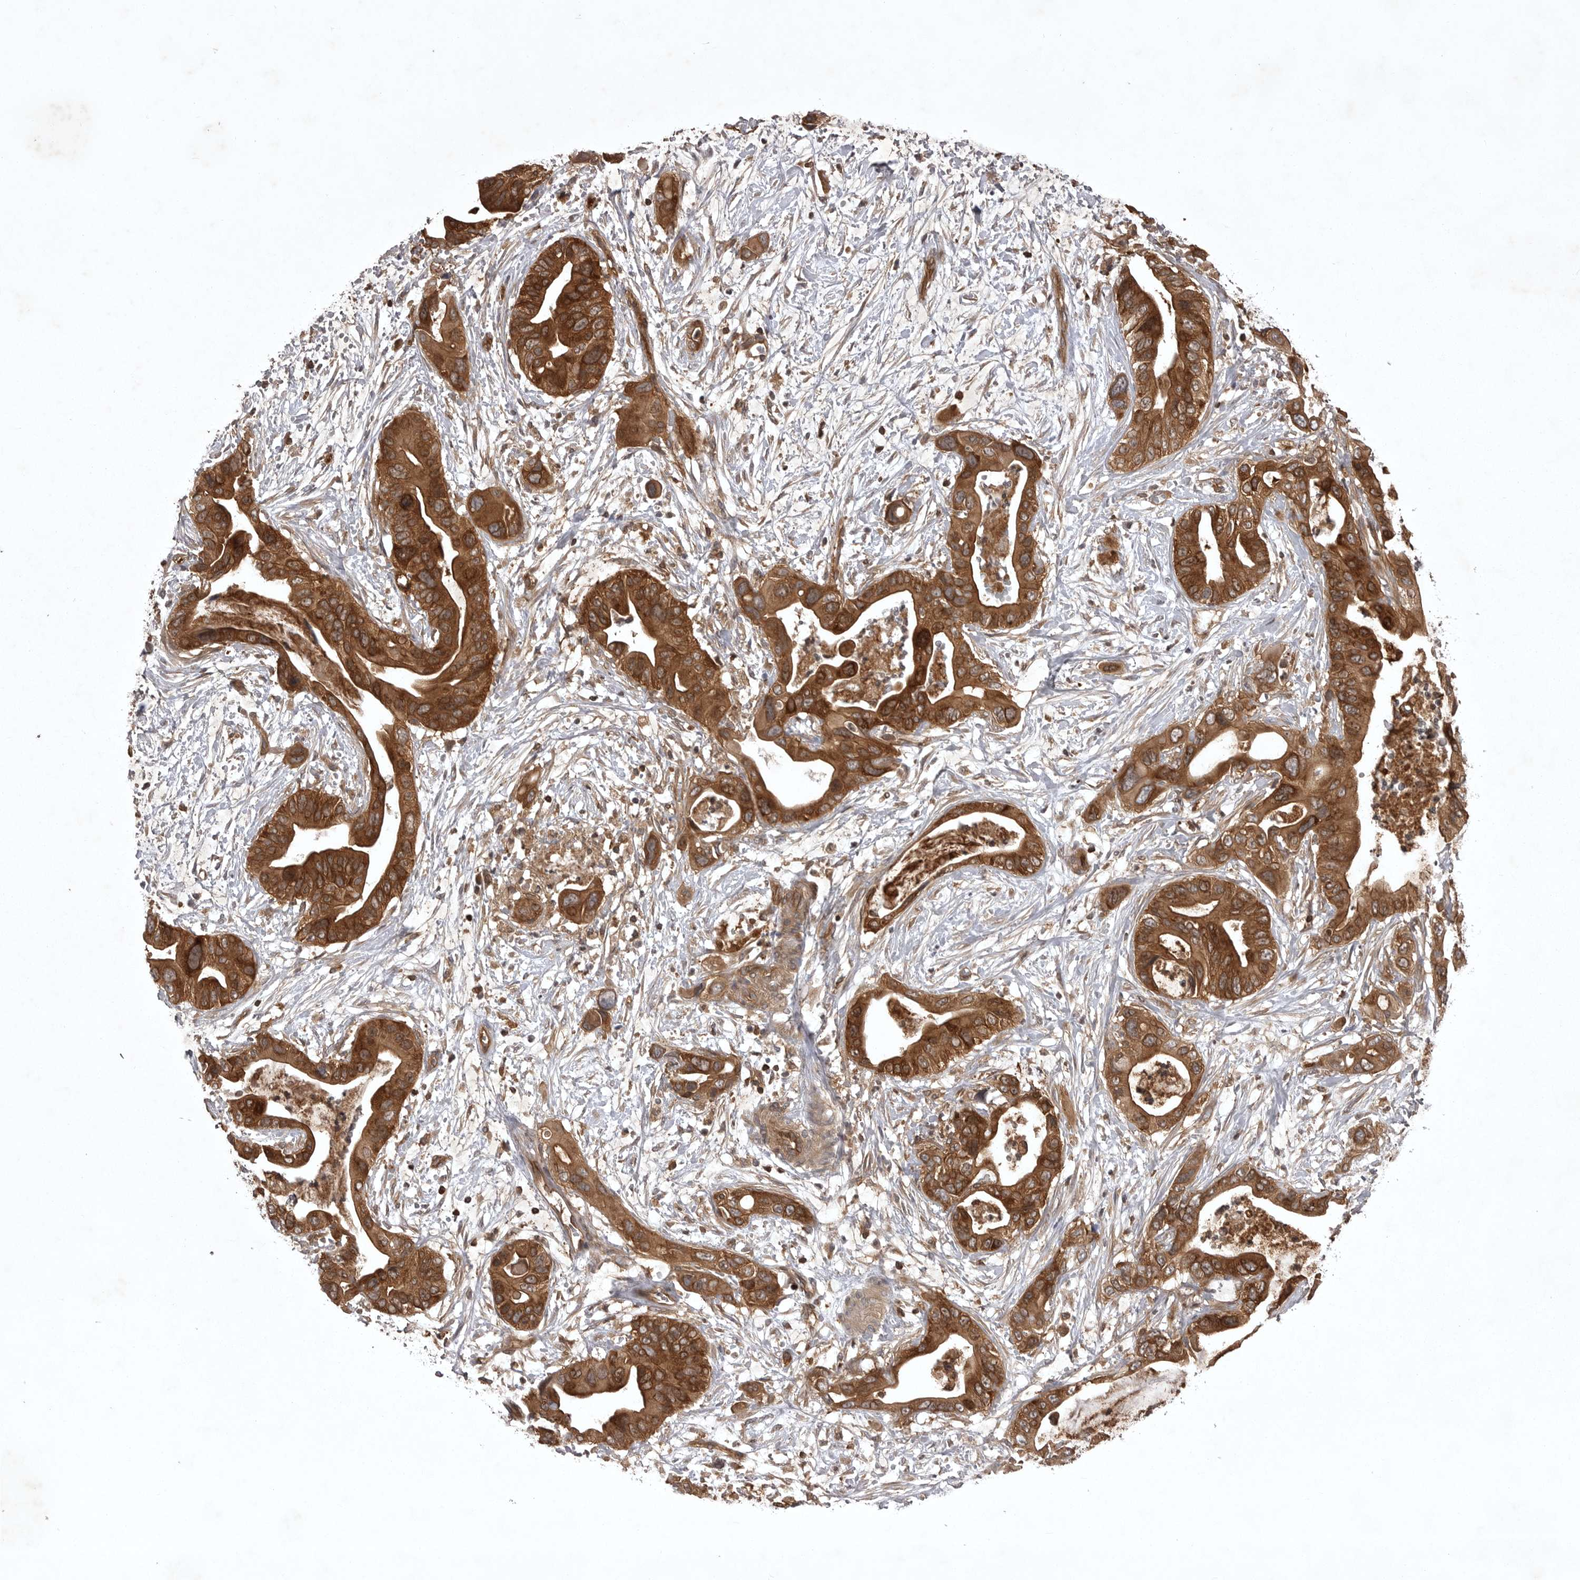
{"staining": {"intensity": "strong", "quantity": ">75%", "location": "cytoplasmic/membranous"}, "tissue": "pancreatic cancer", "cell_type": "Tumor cells", "image_type": "cancer", "snomed": [{"axis": "morphology", "description": "Adenocarcinoma, NOS"}, {"axis": "topography", "description": "Pancreas"}], "caption": "The immunohistochemical stain shows strong cytoplasmic/membranous expression in tumor cells of pancreatic adenocarcinoma tissue.", "gene": "STK24", "patient": {"sex": "male", "age": 66}}